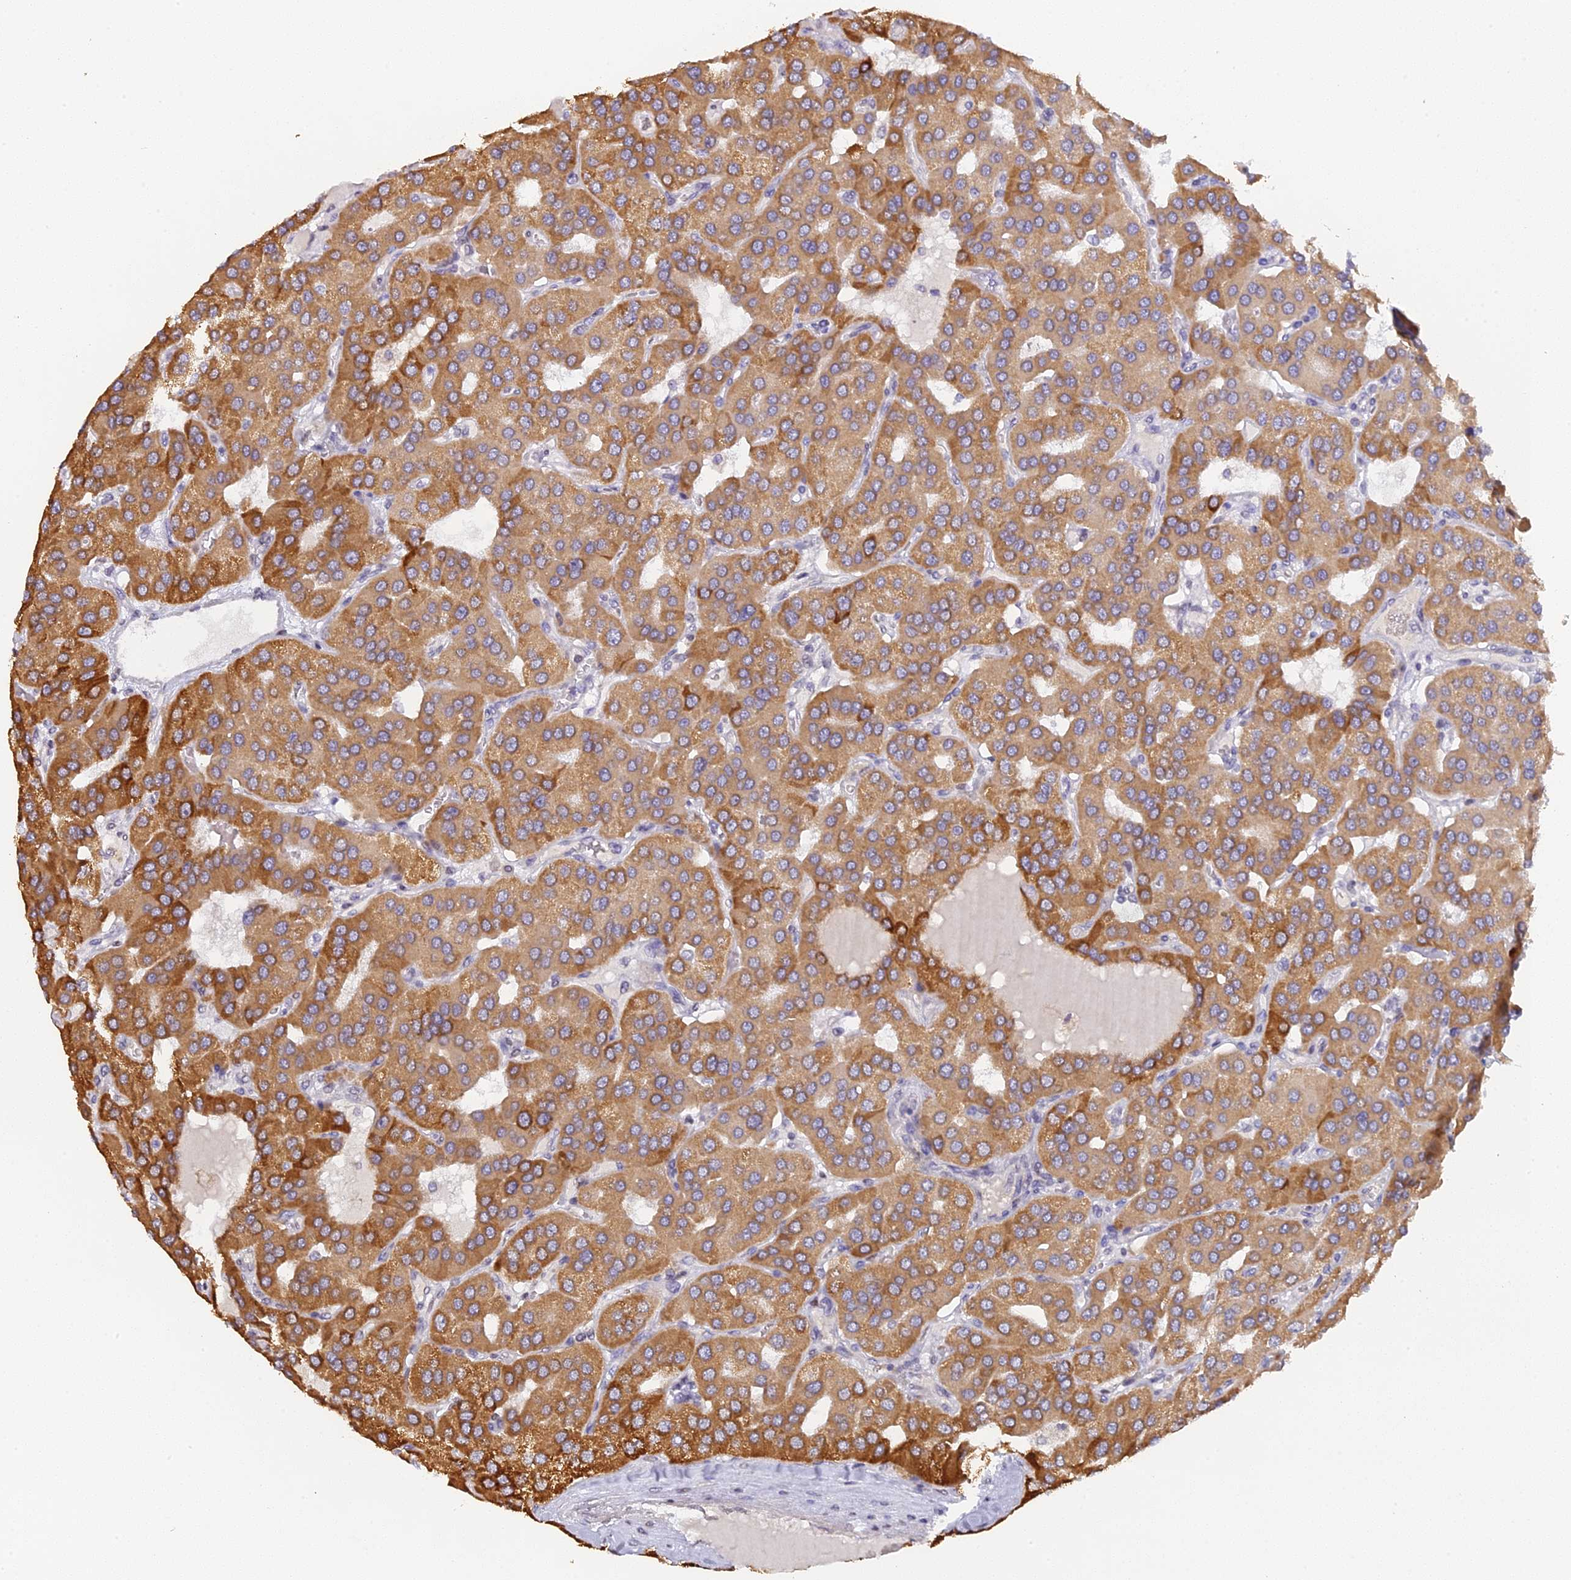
{"staining": {"intensity": "moderate", "quantity": ">75%", "location": "cytoplasmic/membranous"}, "tissue": "parathyroid gland", "cell_type": "Glandular cells", "image_type": "normal", "snomed": [{"axis": "morphology", "description": "Normal tissue, NOS"}, {"axis": "morphology", "description": "Adenoma, NOS"}, {"axis": "topography", "description": "Parathyroid gland"}], "caption": "A histopathology image of human parathyroid gland stained for a protein displays moderate cytoplasmic/membranous brown staining in glandular cells. (DAB = brown stain, brightfield microscopy at high magnification).", "gene": "SNX17", "patient": {"sex": "female", "age": 86}}